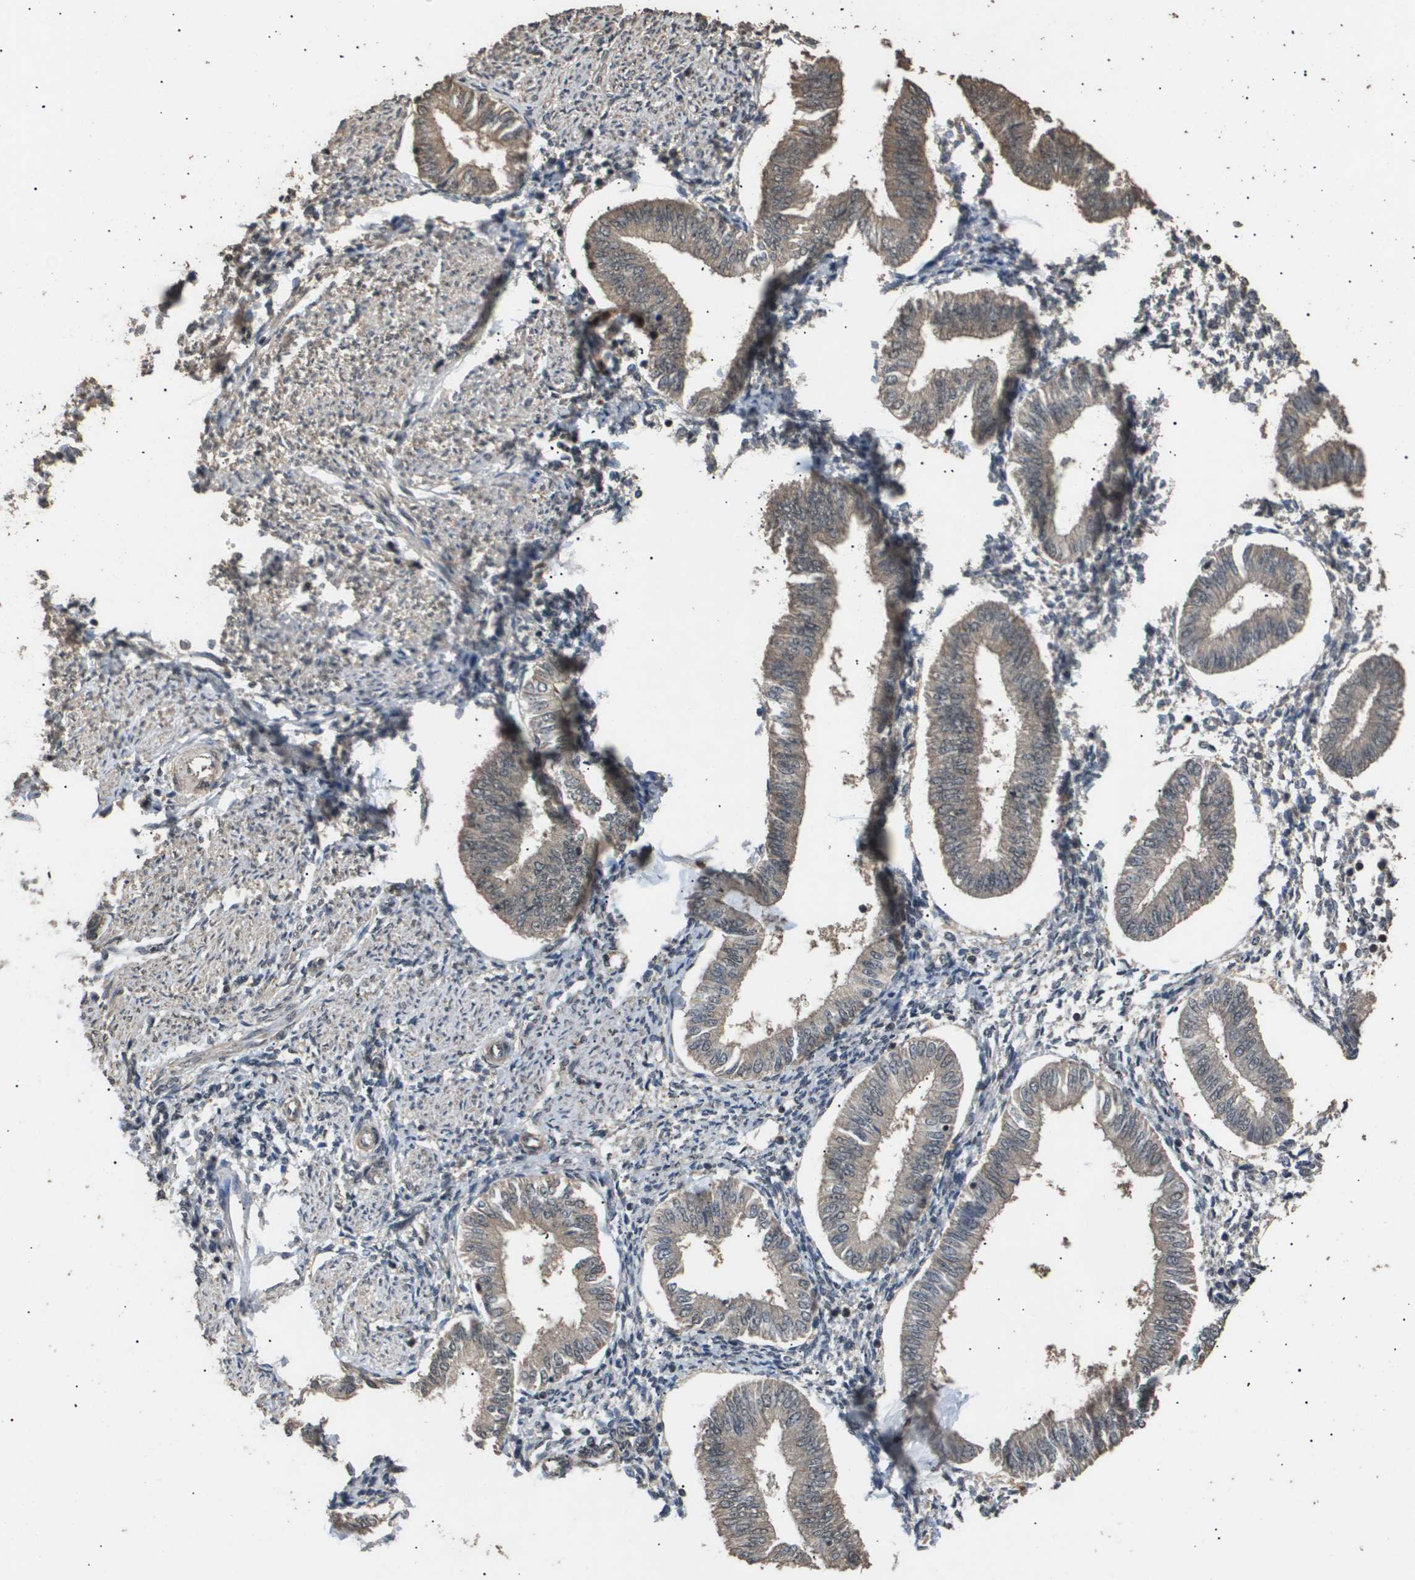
{"staining": {"intensity": "moderate", "quantity": "<25%", "location": "nuclear"}, "tissue": "endometrium", "cell_type": "Cells in endometrial stroma", "image_type": "normal", "snomed": [{"axis": "morphology", "description": "Normal tissue, NOS"}, {"axis": "topography", "description": "Endometrium"}], "caption": "IHC histopathology image of benign endometrium: endometrium stained using immunohistochemistry shows low levels of moderate protein expression localized specifically in the nuclear of cells in endometrial stroma, appearing as a nuclear brown color.", "gene": "ING1", "patient": {"sex": "female", "age": 50}}